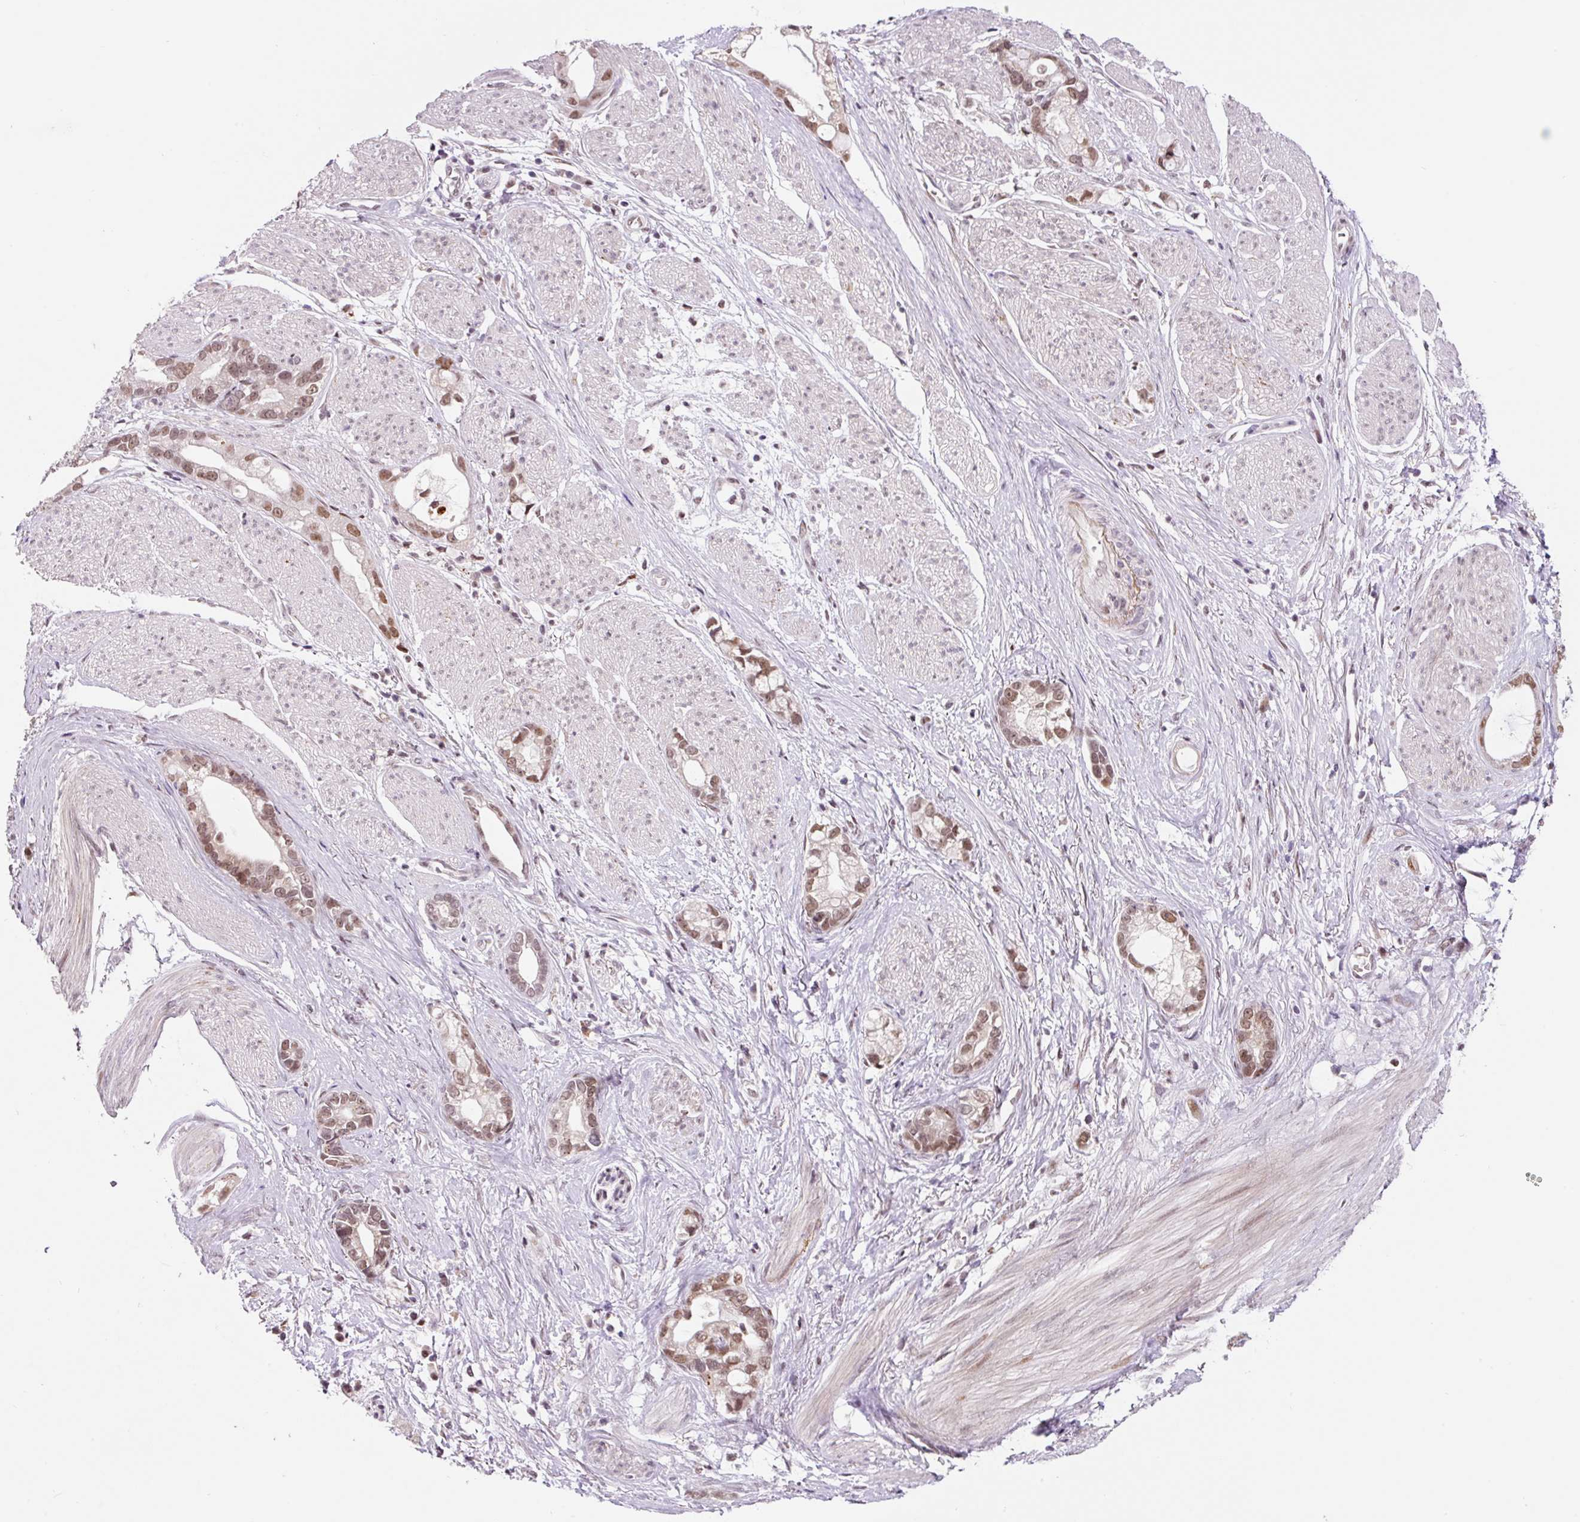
{"staining": {"intensity": "moderate", "quantity": ">75%", "location": "nuclear"}, "tissue": "stomach cancer", "cell_type": "Tumor cells", "image_type": "cancer", "snomed": [{"axis": "morphology", "description": "Adenocarcinoma, NOS"}, {"axis": "topography", "description": "Stomach"}], "caption": "A micrograph of human adenocarcinoma (stomach) stained for a protein reveals moderate nuclear brown staining in tumor cells. (DAB = brown stain, brightfield microscopy at high magnification).", "gene": "CCNL2", "patient": {"sex": "male", "age": 55}}